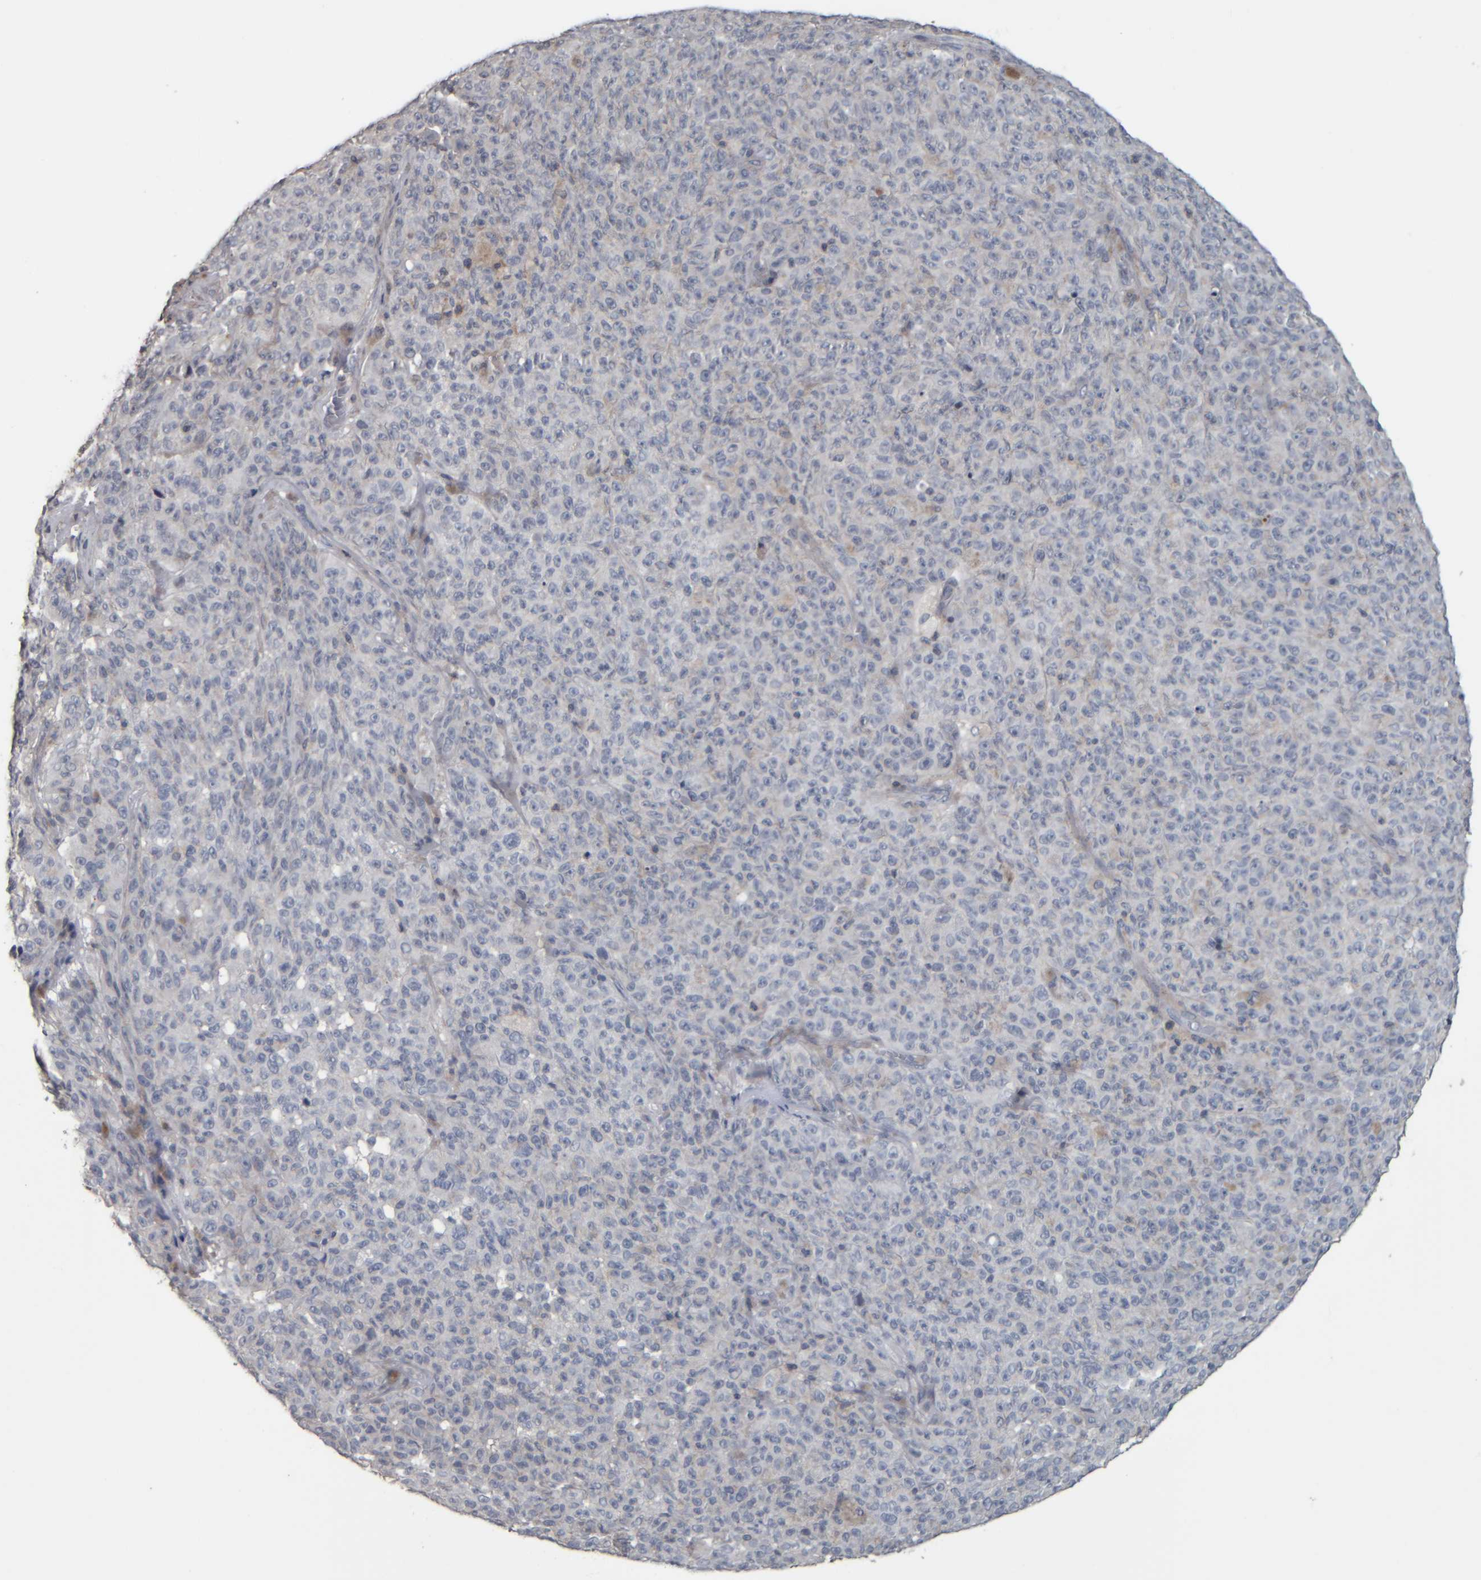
{"staining": {"intensity": "negative", "quantity": "none", "location": "none"}, "tissue": "melanoma", "cell_type": "Tumor cells", "image_type": "cancer", "snomed": [{"axis": "morphology", "description": "Malignant melanoma, NOS"}, {"axis": "topography", "description": "Skin"}], "caption": "A photomicrograph of human malignant melanoma is negative for staining in tumor cells. The staining is performed using DAB (3,3'-diaminobenzidine) brown chromogen with nuclei counter-stained in using hematoxylin.", "gene": "CAVIN4", "patient": {"sex": "female", "age": 82}}